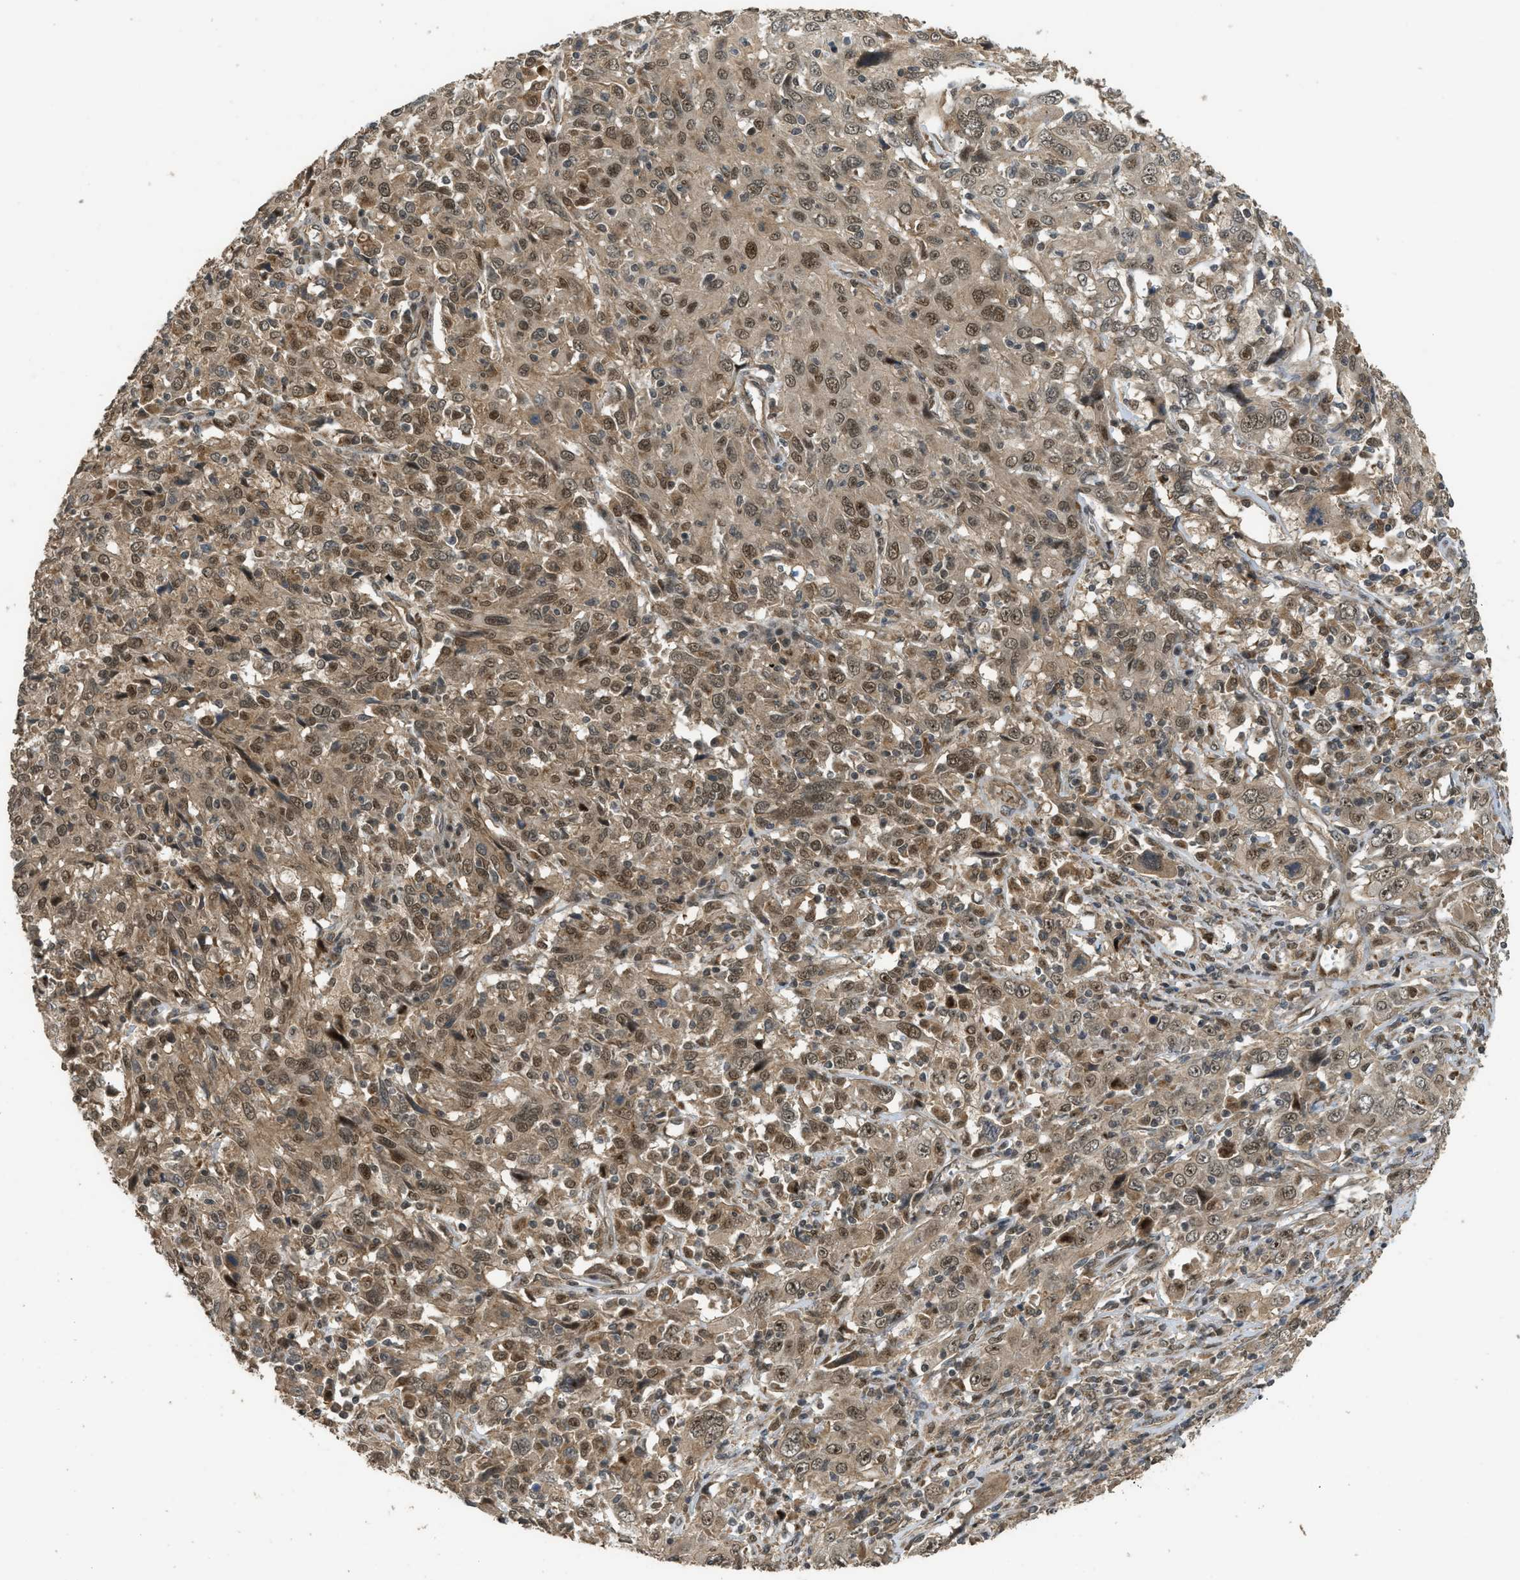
{"staining": {"intensity": "moderate", "quantity": ">75%", "location": "cytoplasmic/membranous,nuclear"}, "tissue": "cervical cancer", "cell_type": "Tumor cells", "image_type": "cancer", "snomed": [{"axis": "morphology", "description": "Squamous cell carcinoma, NOS"}, {"axis": "topography", "description": "Cervix"}], "caption": "A micrograph of human squamous cell carcinoma (cervical) stained for a protein demonstrates moderate cytoplasmic/membranous and nuclear brown staining in tumor cells.", "gene": "GET1", "patient": {"sex": "female", "age": 46}}